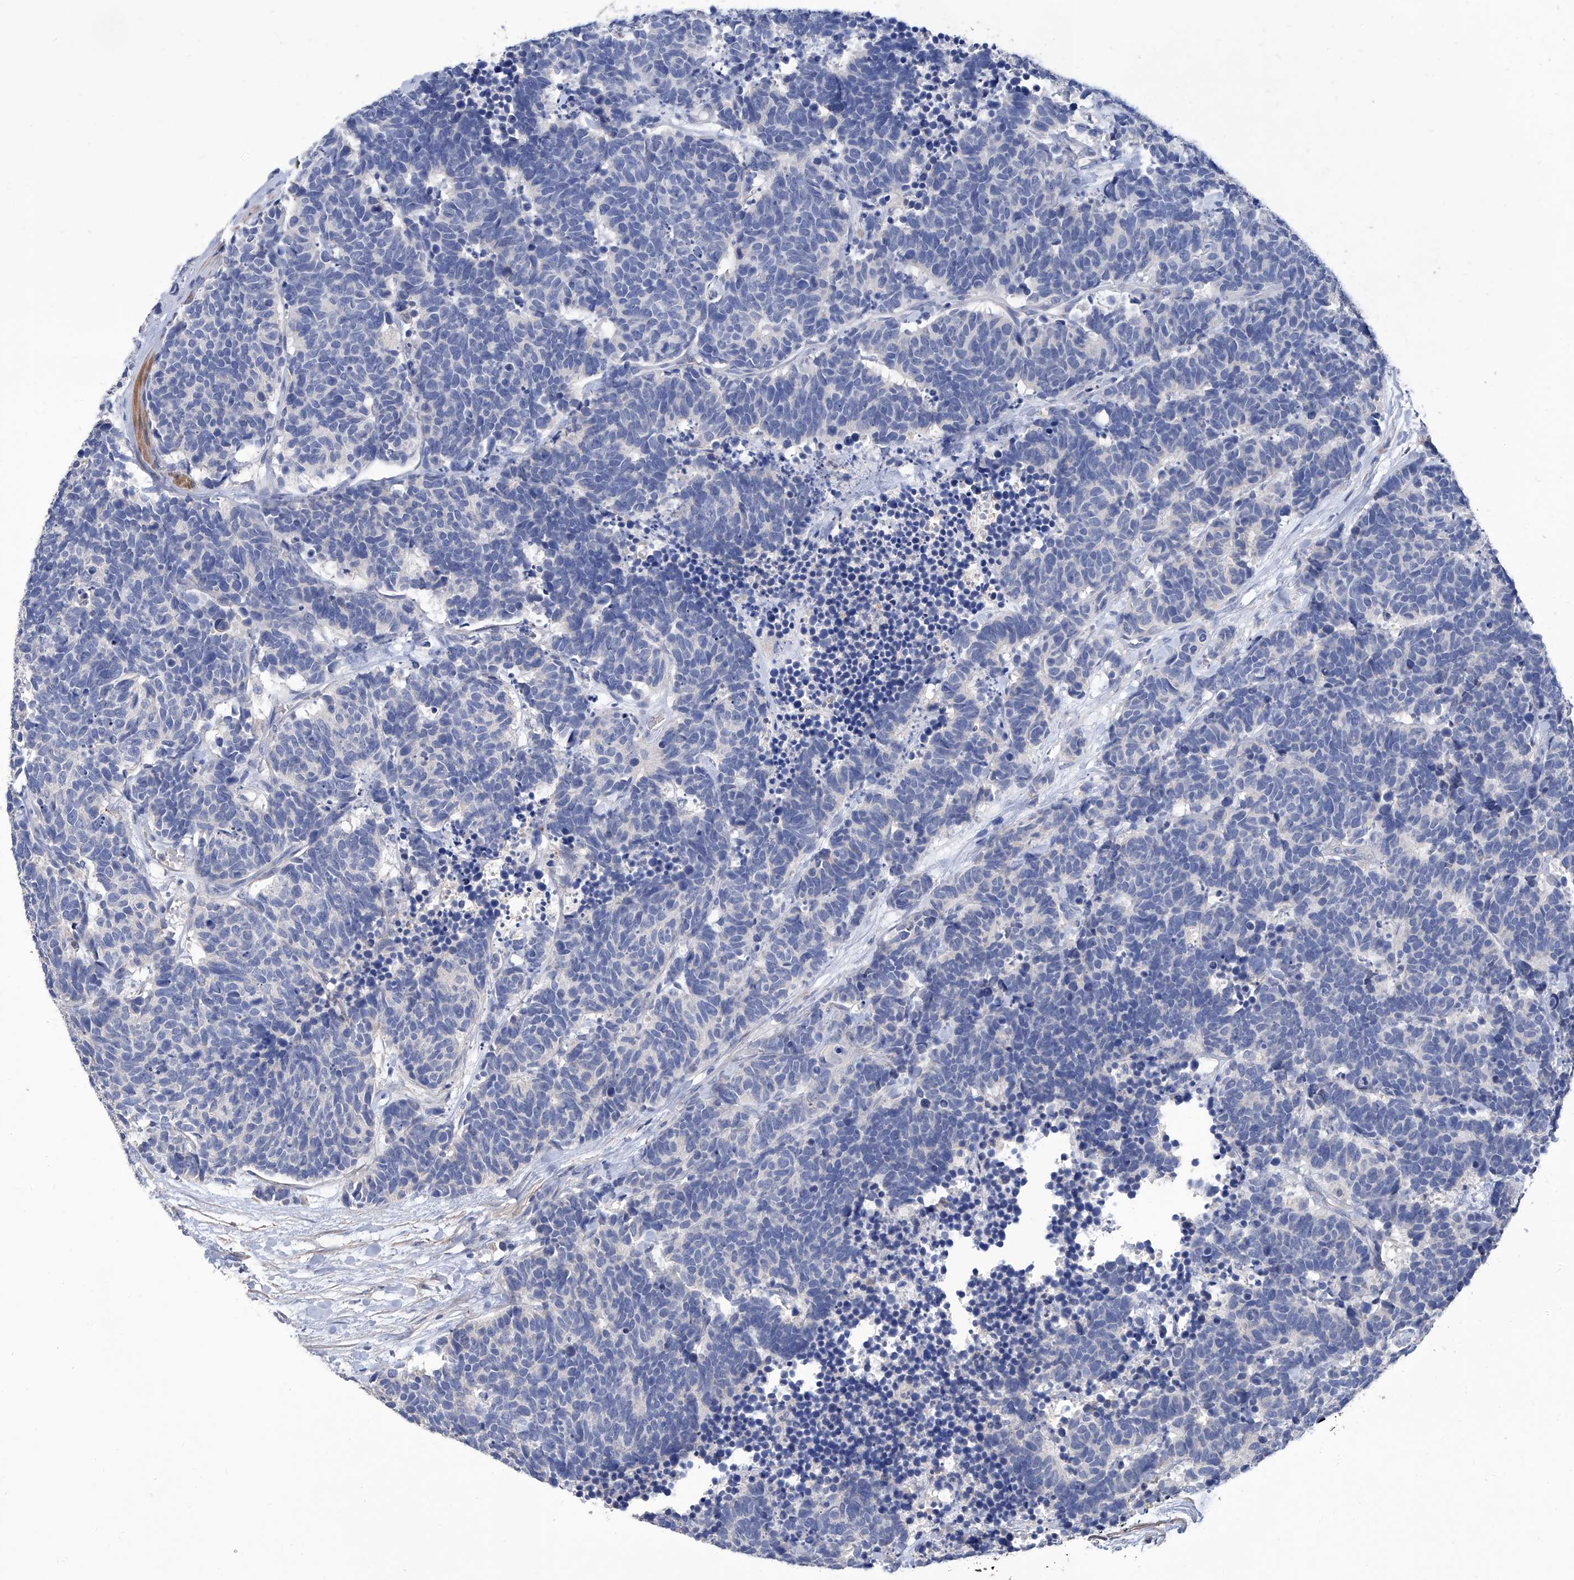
{"staining": {"intensity": "negative", "quantity": "none", "location": "none"}, "tissue": "carcinoid", "cell_type": "Tumor cells", "image_type": "cancer", "snomed": [{"axis": "morphology", "description": "Carcinoma, NOS"}, {"axis": "morphology", "description": "Carcinoid, malignant, NOS"}, {"axis": "topography", "description": "Urinary bladder"}], "caption": "DAB (3,3'-diaminobenzidine) immunohistochemical staining of carcinoid reveals no significant expression in tumor cells. (DAB immunohistochemistry (IHC) visualized using brightfield microscopy, high magnification).", "gene": "GPT", "patient": {"sex": "male", "age": 57}}